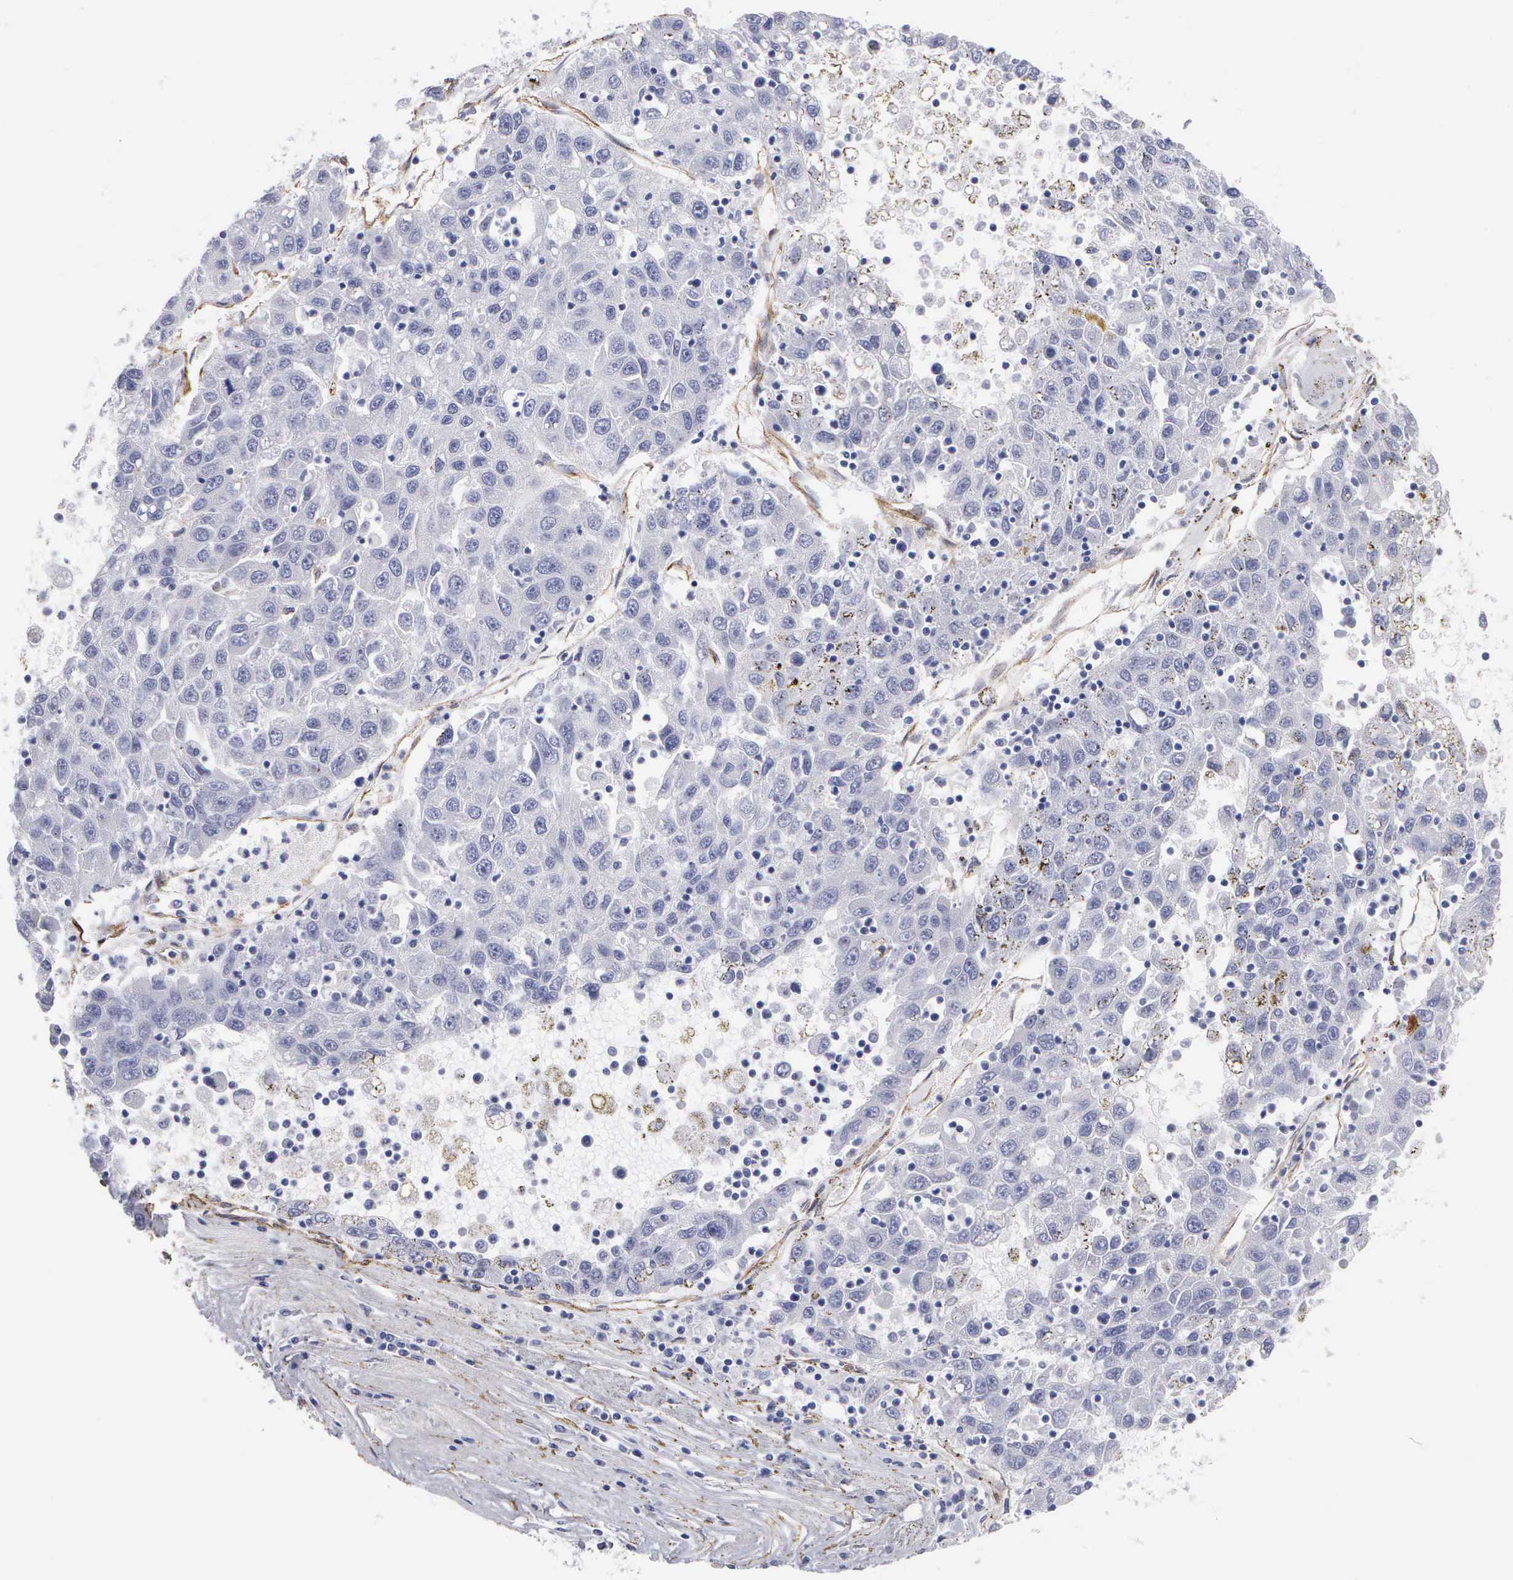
{"staining": {"intensity": "negative", "quantity": "none", "location": "none"}, "tissue": "liver cancer", "cell_type": "Tumor cells", "image_type": "cancer", "snomed": [{"axis": "morphology", "description": "Carcinoma, Hepatocellular, NOS"}, {"axis": "topography", "description": "Liver"}], "caption": "Immunohistochemistry histopathology image of neoplastic tissue: human liver cancer (hepatocellular carcinoma) stained with DAB (3,3'-diaminobenzidine) exhibits no significant protein positivity in tumor cells. (Brightfield microscopy of DAB IHC at high magnification).", "gene": "MAGEB10", "patient": {"sex": "male", "age": 49}}